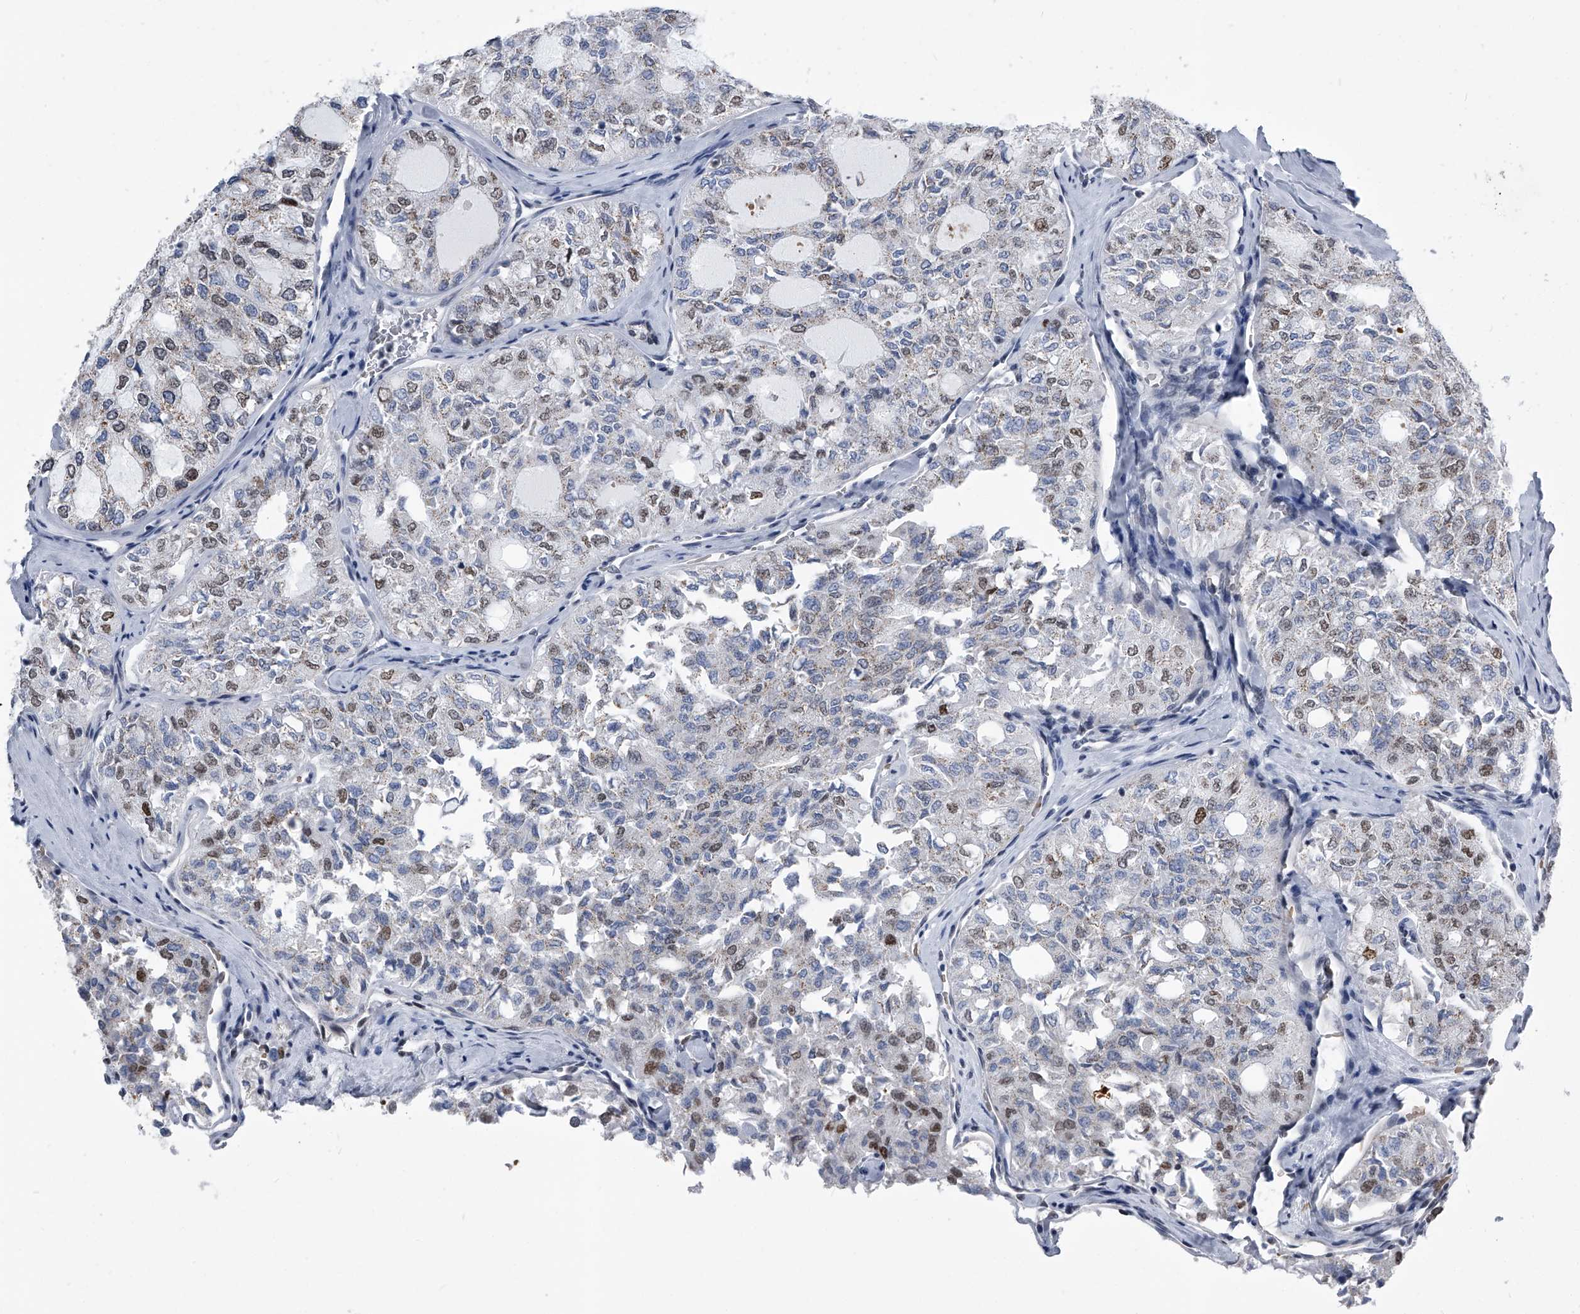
{"staining": {"intensity": "moderate", "quantity": "25%-75%", "location": "nuclear"}, "tissue": "thyroid cancer", "cell_type": "Tumor cells", "image_type": "cancer", "snomed": [{"axis": "morphology", "description": "Follicular adenoma carcinoma, NOS"}, {"axis": "topography", "description": "Thyroid gland"}], "caption": "IHC staining of follicular adenoma carcinoma (thyroid), which exhibits medium levels of moderate nuclear expression in about 25%-75% of tumor cells indicating moderate nuclear protein staining. The staining was performed using DAB (brown) for protein detection and nuclei were counterstained in hematoxylin (blue).", "gene": "SIM2", "patient": {"sex": "male", "age": 75}}